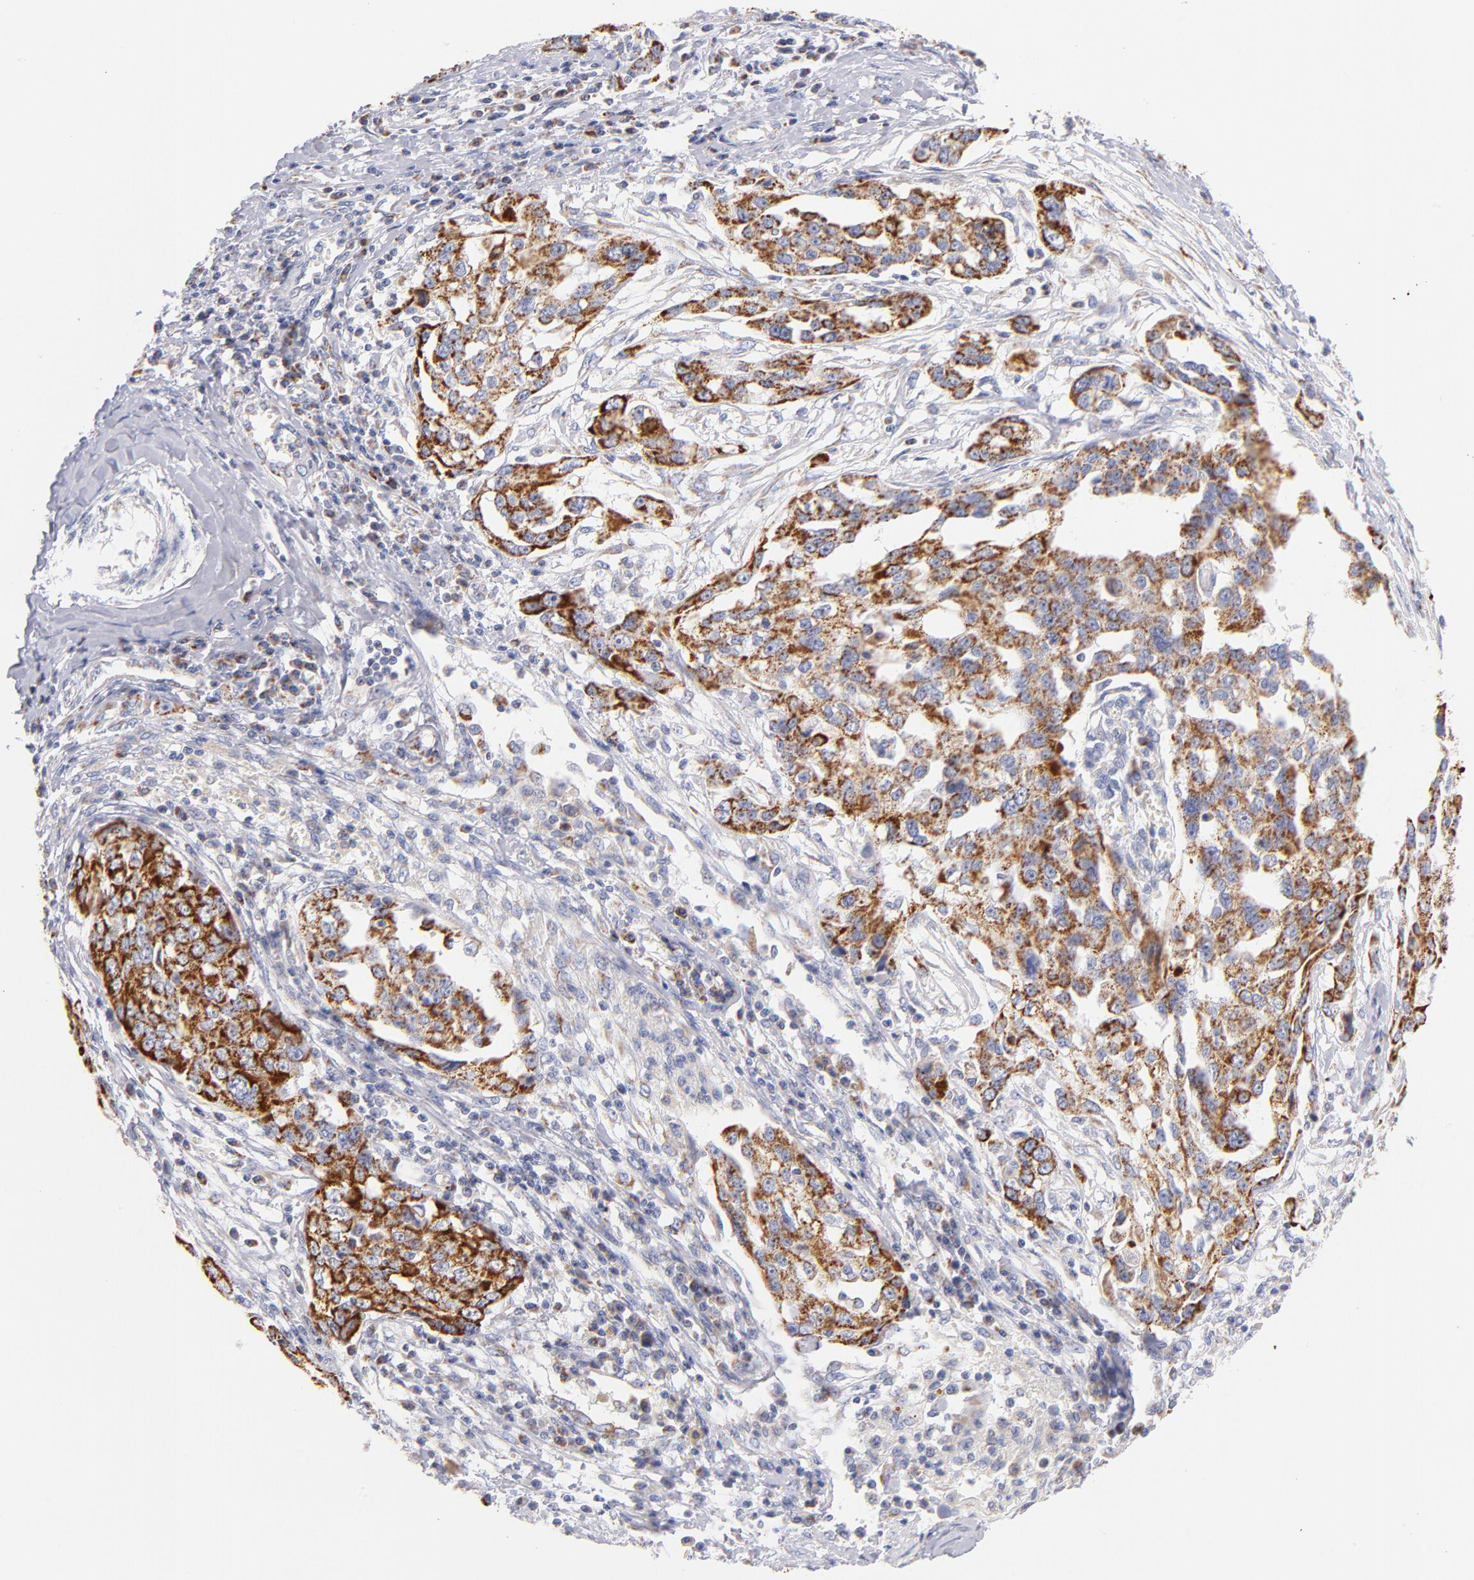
{"staining": {"intensity": "strong", "quantity": ">75%", "location": "cytoplasmic/membranous"}, "tissue": "ovarian cancer", "cell_type": "Tumor cells", "image_type": "cancer", "snomed": [{"axis": "morphology", "description": "Carcinoma, endometroid"}, {"axis": "topography", "description": "Ovary"}], "caption": "Ovarian cancer (endometroid carcinoma) tissue shows strong cytoplasmic/membranous expression in approximately >75% of tumor cells", "gene": "AIFM1", "patient": {"sex": "female", "age": 75}}